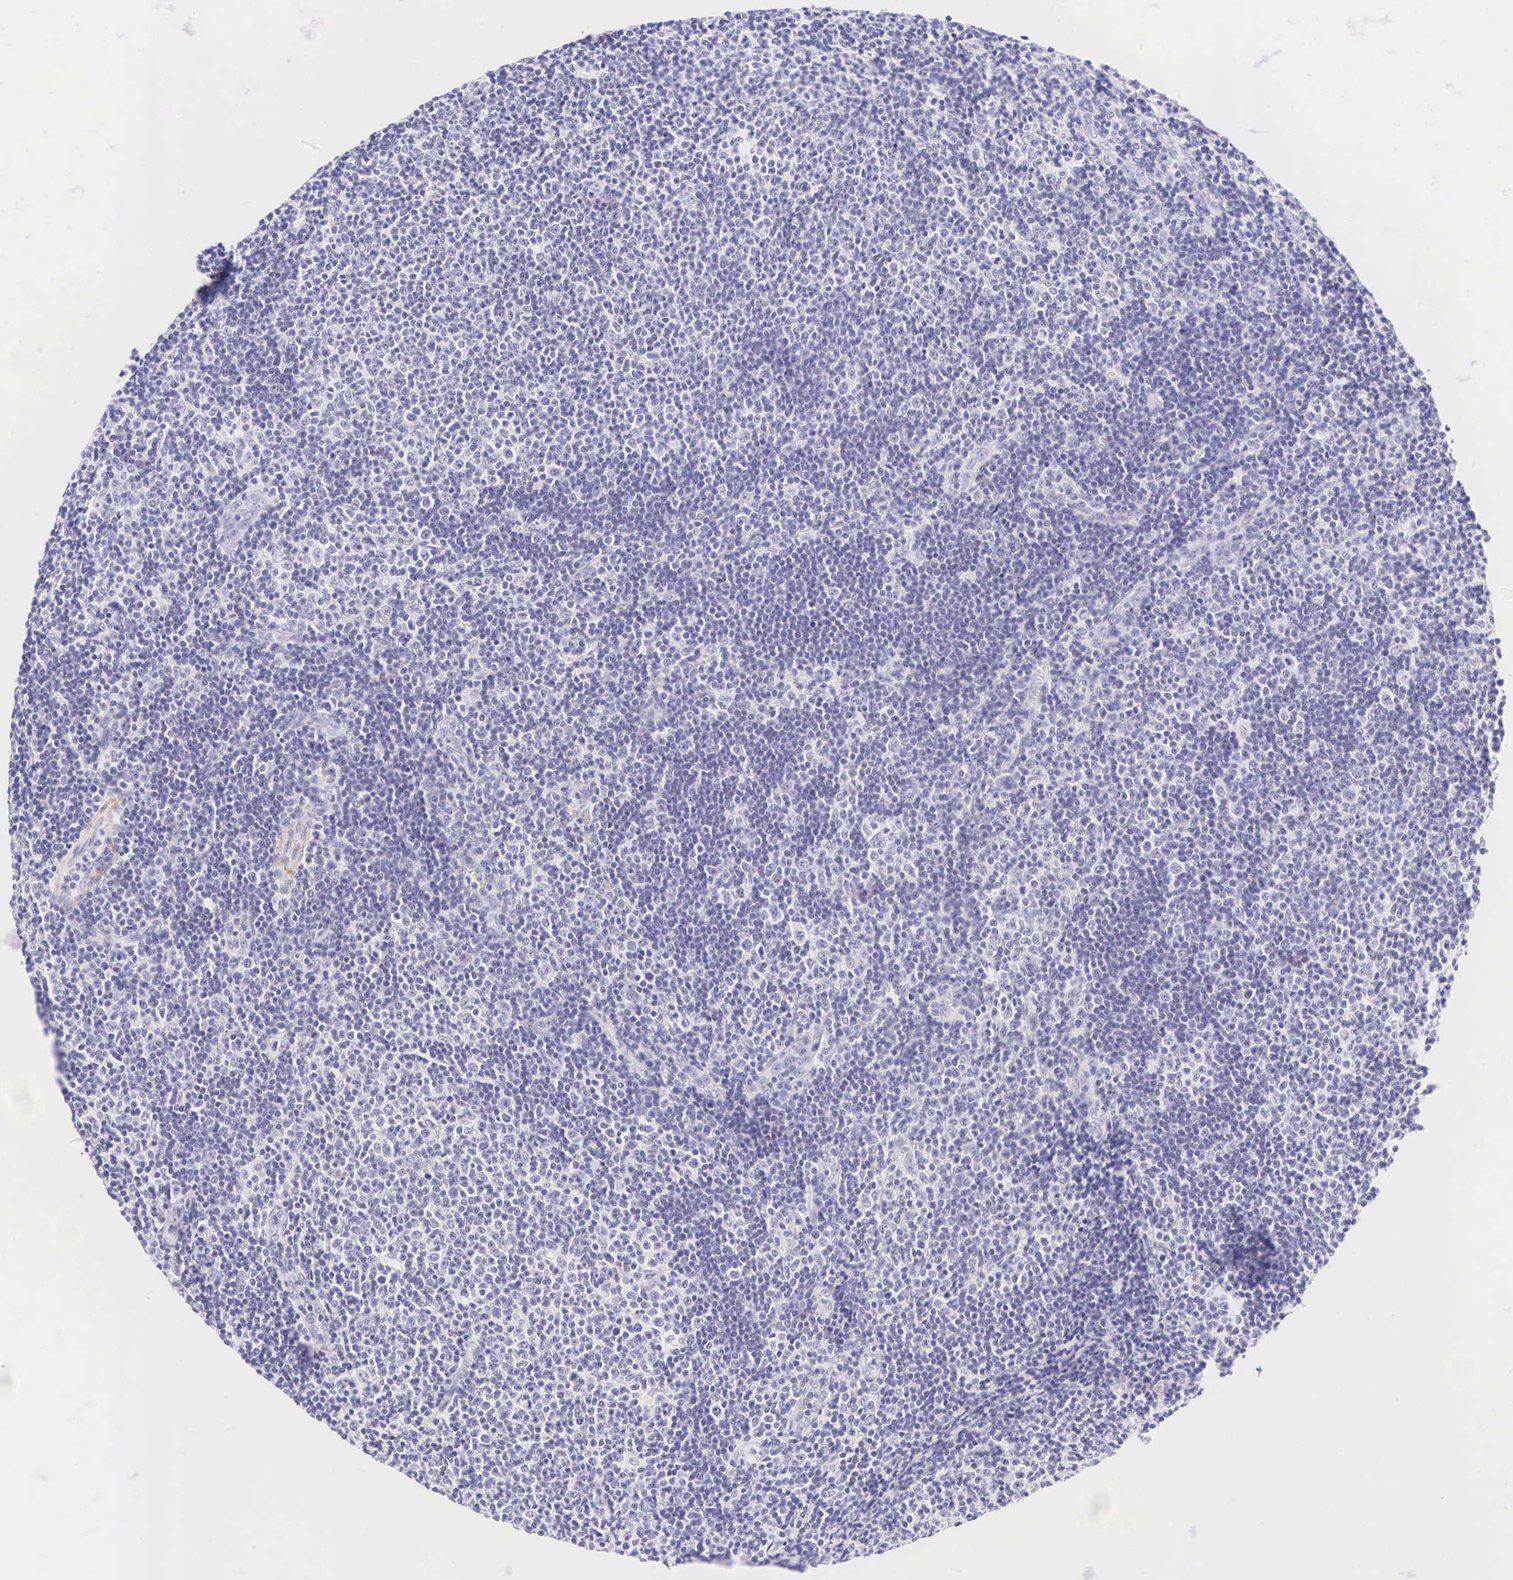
{"staining": {"intensity": "negative", "quantity": "none", "location": "none"}, "tissue": "lymphoma", "cell_type": "Tumor cells", "image_type": "cancer", "snomed": [{"axis": "morphology", "description": "Malignant lymphoma, non-Hodgkin's type, Low grade"}, {"axis": "topography", "description": "Lymph node"}], "caption": "Lymphoma was stained to show a protein in brown. There is no significant staining in tumor cells.", "gene": "CALD1", "patient": {"sex": "male", "age": 49}}